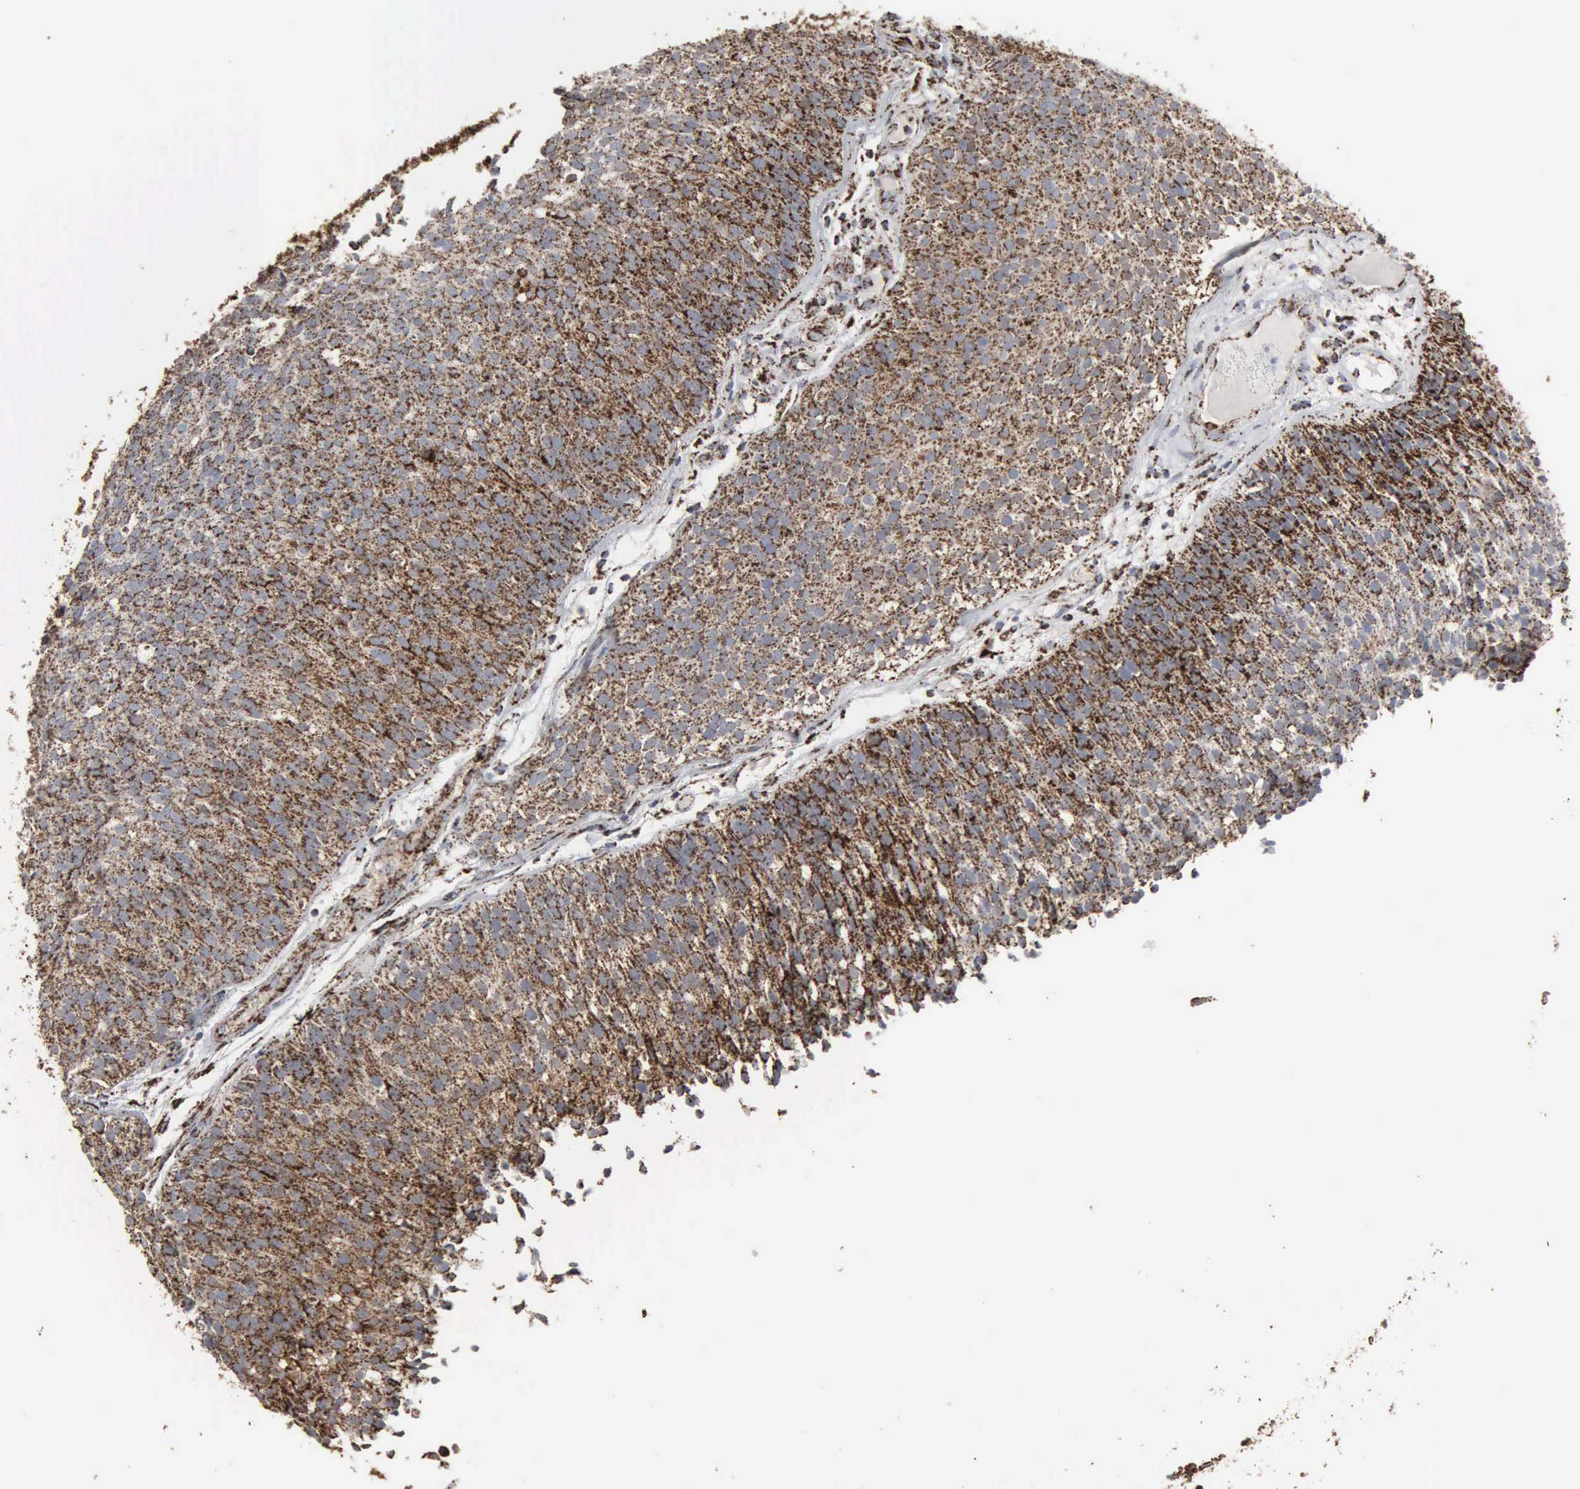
{"staining": {"intensity": "strong", "quantity": ">75%", "location": "cytoplasmic/membranous"}, "tissue": "urothelial cancer", "cell_type": "Tumor cells", "image_type": "cancer", "snomed": [{"axis": "morphology", "description": "Urothelial carcinoma, Low grade"}, {"axis": "topography", "description": "Urinary bladder"}], "caption": "An IHC micrograph of neoplastic tissue is shown. Protein staining in brown shows strong cytoplasmic/membranous positivity in urothelial cancer within tumor cells. (DAB (3,3'-diaminobenzidine) = brown stain, brightfield microscopy at high magnification).", "gene": "HSPA9", "patient": {"sex": "male", "age": 85}}